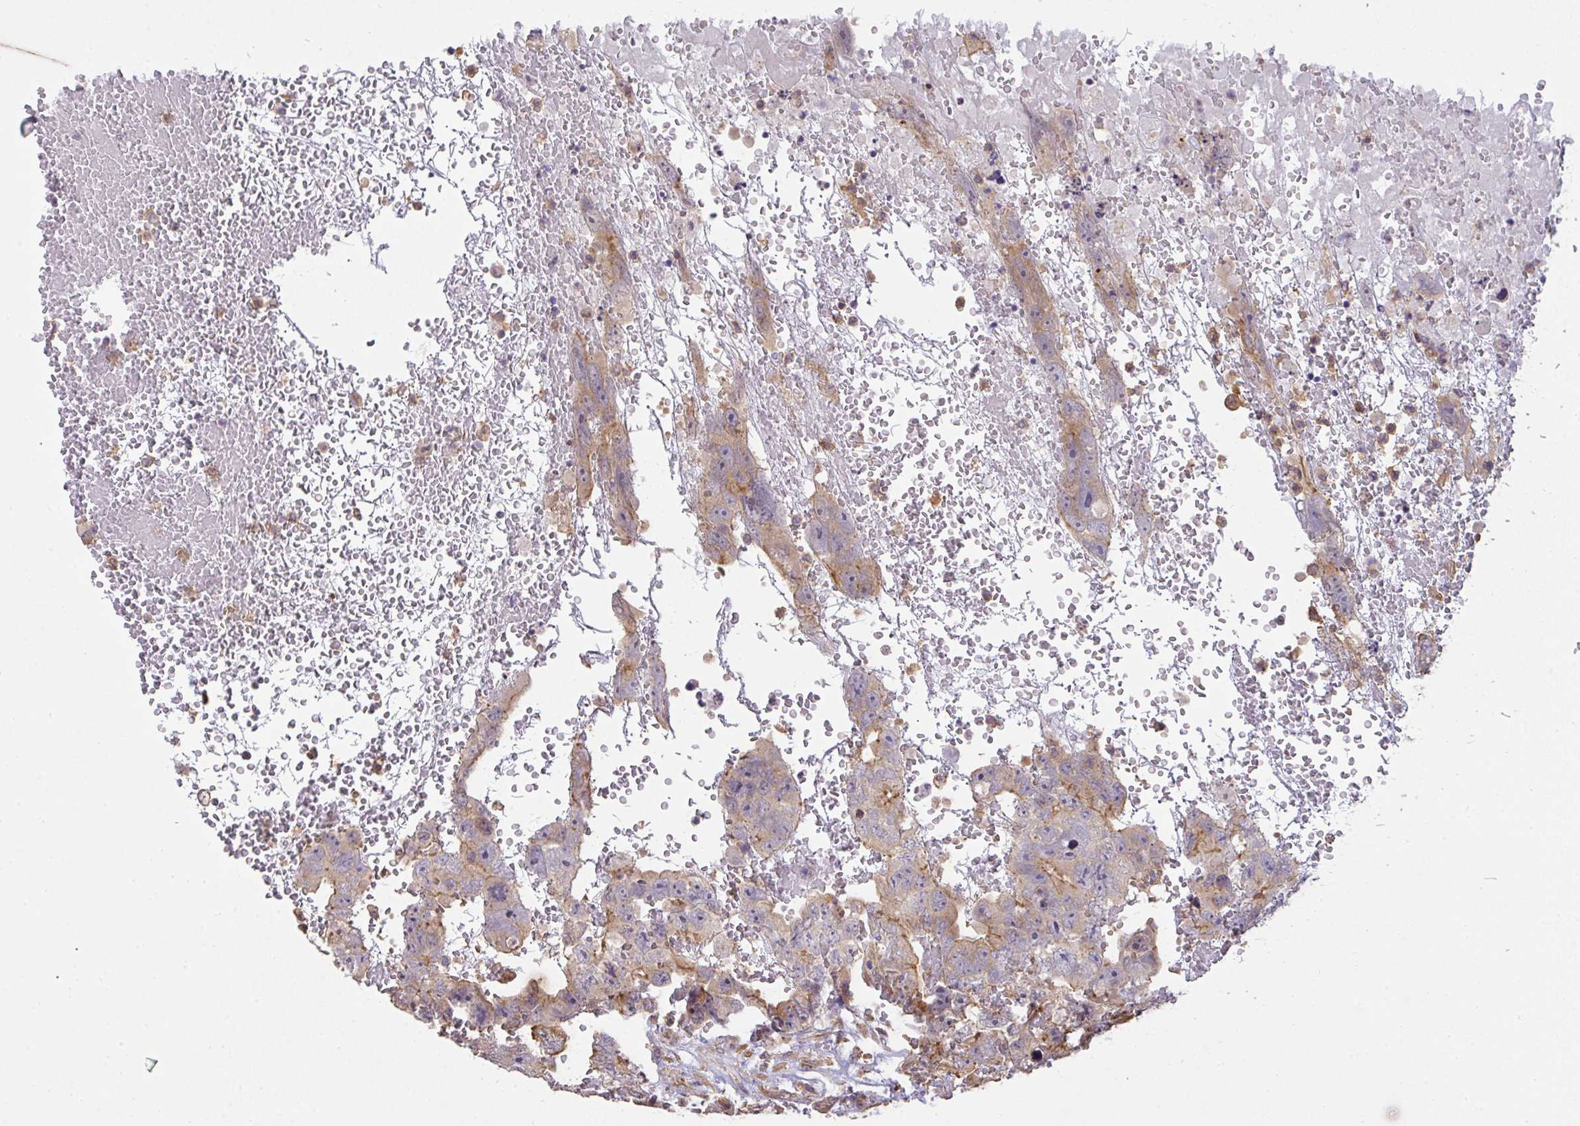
{"staining": {"intensity": "weak", "quantity": "25%-75%", "location": "cytoplasmic/membranous"}, "tissue": "testis cancer", "cell_type": "Tumor cells", "image_type": "cancer", "snomed": [{"axis": "morphology", "description": "Carcinoma, Embryonal, NOS"}, {"axis": "topography", "description": "Testis"}], "caption": "Human testis cancer stained for a protein (brown) exhibits weak cytoplasmic/membranous positive positivity in approximately 25%-75% of tumor cells.", "gene": "EEF1AKMT1", "patient": {"sex": "male", "age": 45}}